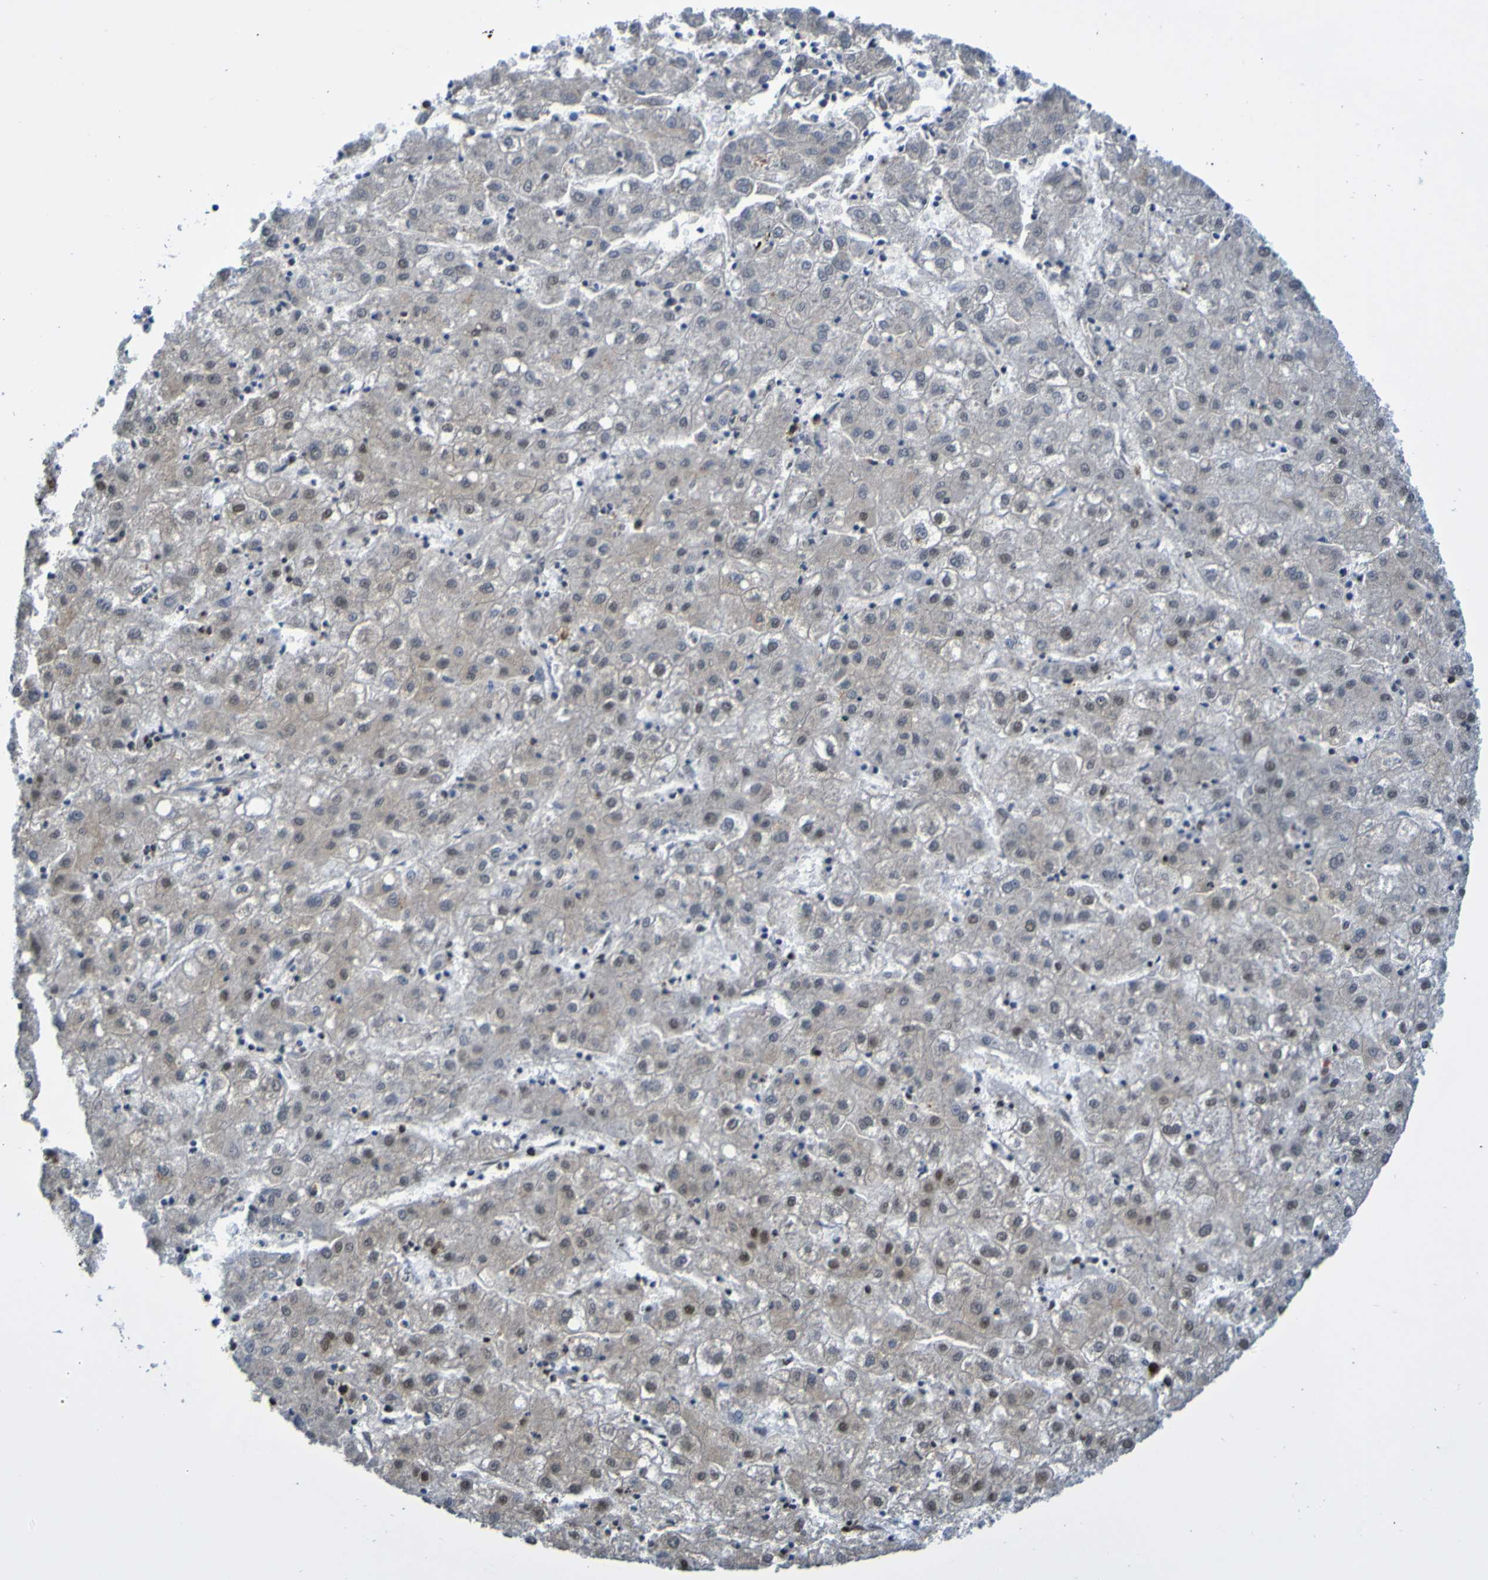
{"staining": {"intensity": "weak", "quantity": "25%-75%", "location": "nuclear"}, "tissue": "liver cancer", "cell_type": "Tumor cells", "image_type": "cancer", "snomed": [{"axis": "morphology", "description": "Carcinoma, Hepatocellular, NOS"}, {"axis": "topography", "description": "Liver"}], "caption": "A micrograph showing weak nuclear staining in approximately 25%-75% of tumor cells in liver hepatocellular carcinoma, as visualized by brown immunohistochemical staining.", "gene": "HDAC2", "patient": {"sex": "male", "age": 72}}